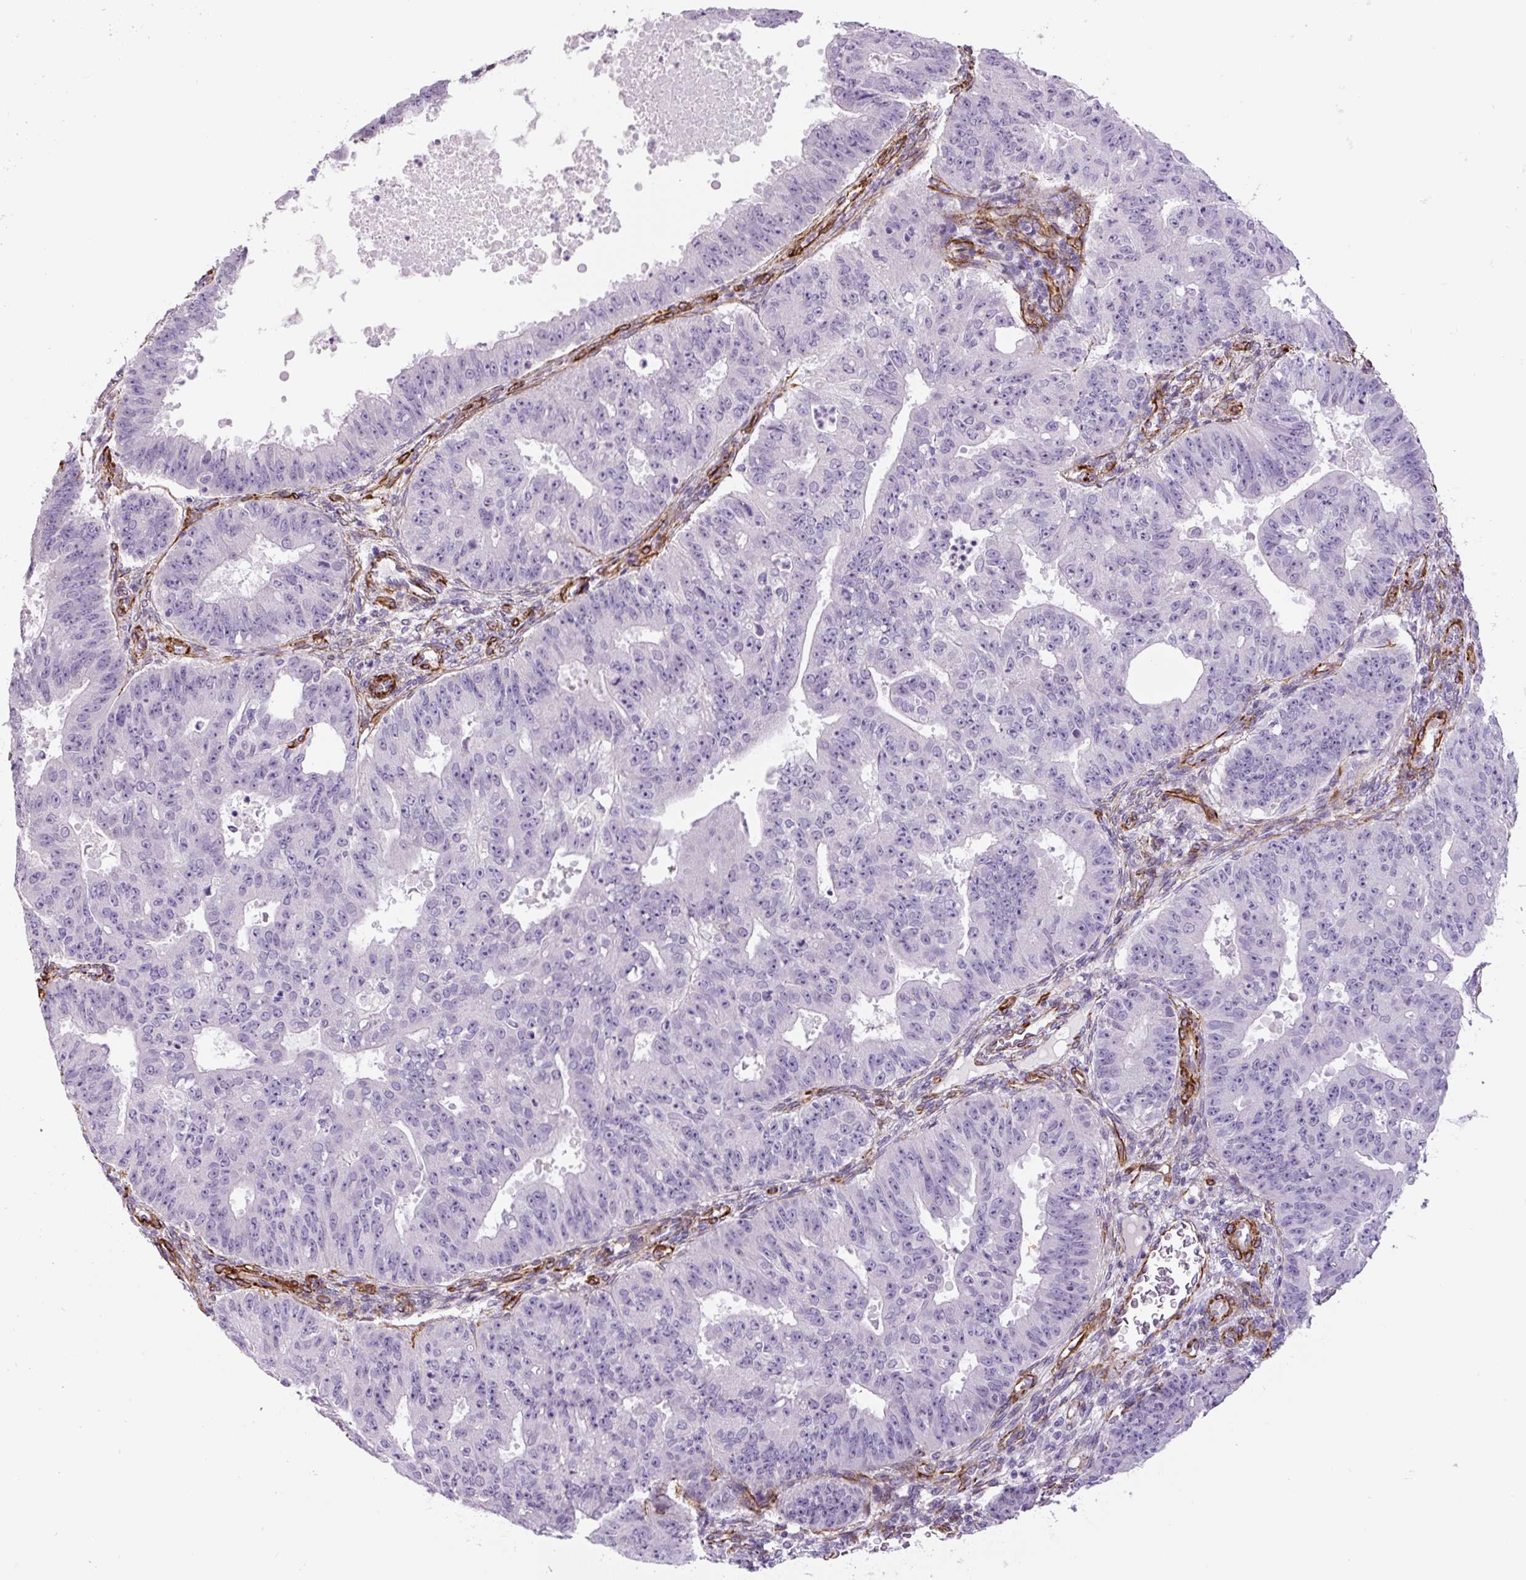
{"staining": {"intensity": "negative", "quantity": "none", "location": "none"}, "tissue": "ovarian cancer", "cell_type": "Tumor cells", "image_type": "cancer", "snomed": [{"axis": "morphology", "description": "Carcinoma, endometroid"}, {"axis": "topography", "description": "Appendix"}, {"axis": "topography", "description": "Ovary"}], "caption": "The image shows no staining of tumor cells in ovarian cancer (endometroid carcinoma). (DAB (3,3'-diaminobenzidine) immunohistochemistry (IHC), high magnification).", "gene": "NES", "patient": {"sex": "female", "age": 42}}